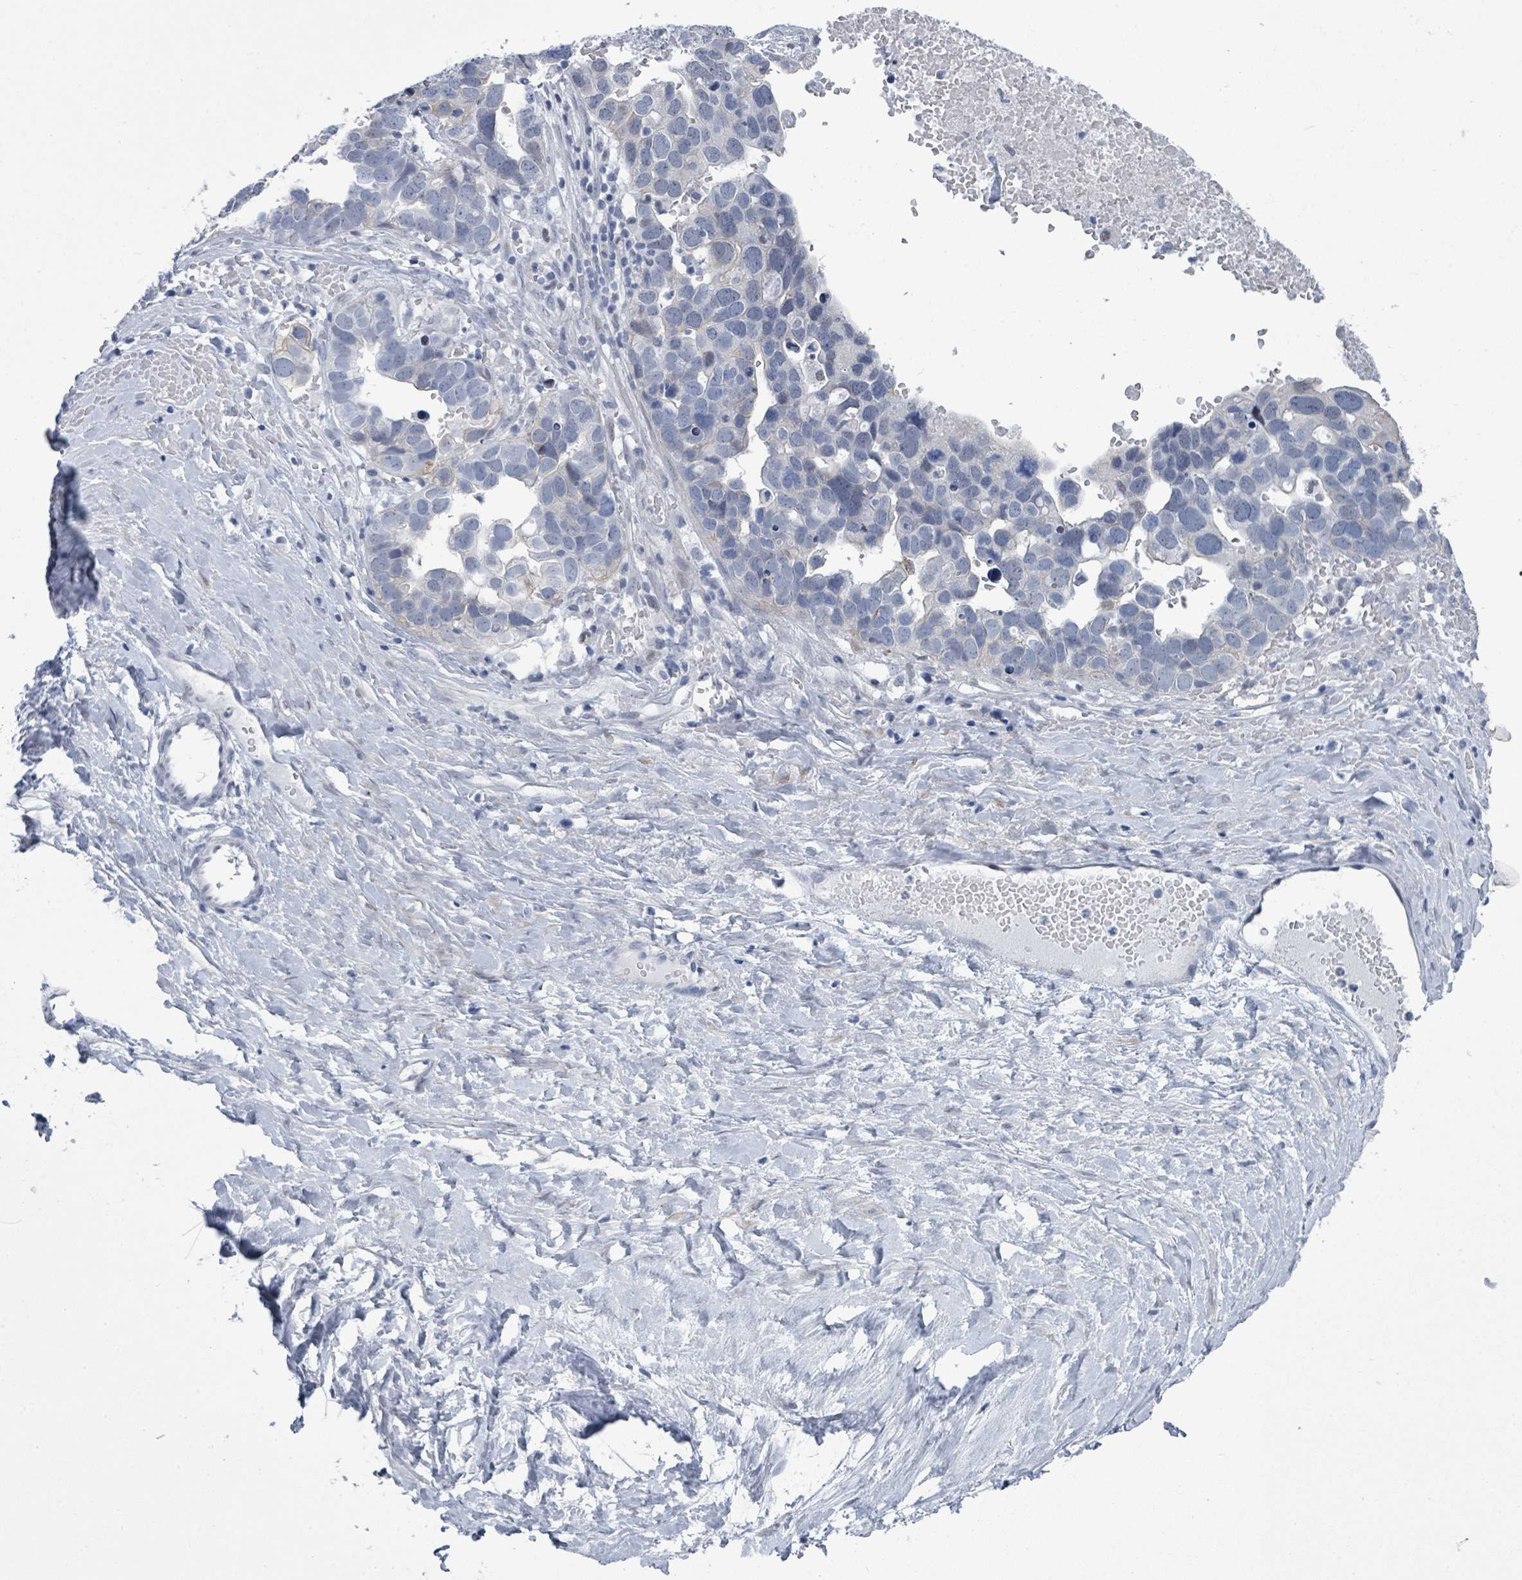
{"staining": {"intensity": "negative", "quantity": "none", "location": "none"}, "tissue": "ovarian cancer", "cell_type": "Tumor cells", "image_type": "cancer", "snomed": [{"axis": "morphology", "description": "Cystadenocarcinoma, serous, NOS"}, {"axis": "topography", "description": "Ovary"}], "caption": "IHC of ovarian cancer reveals no positivity in tumor cells.", "gene": "CT45A5", "patient": {"sex": "female", "age": 54}}